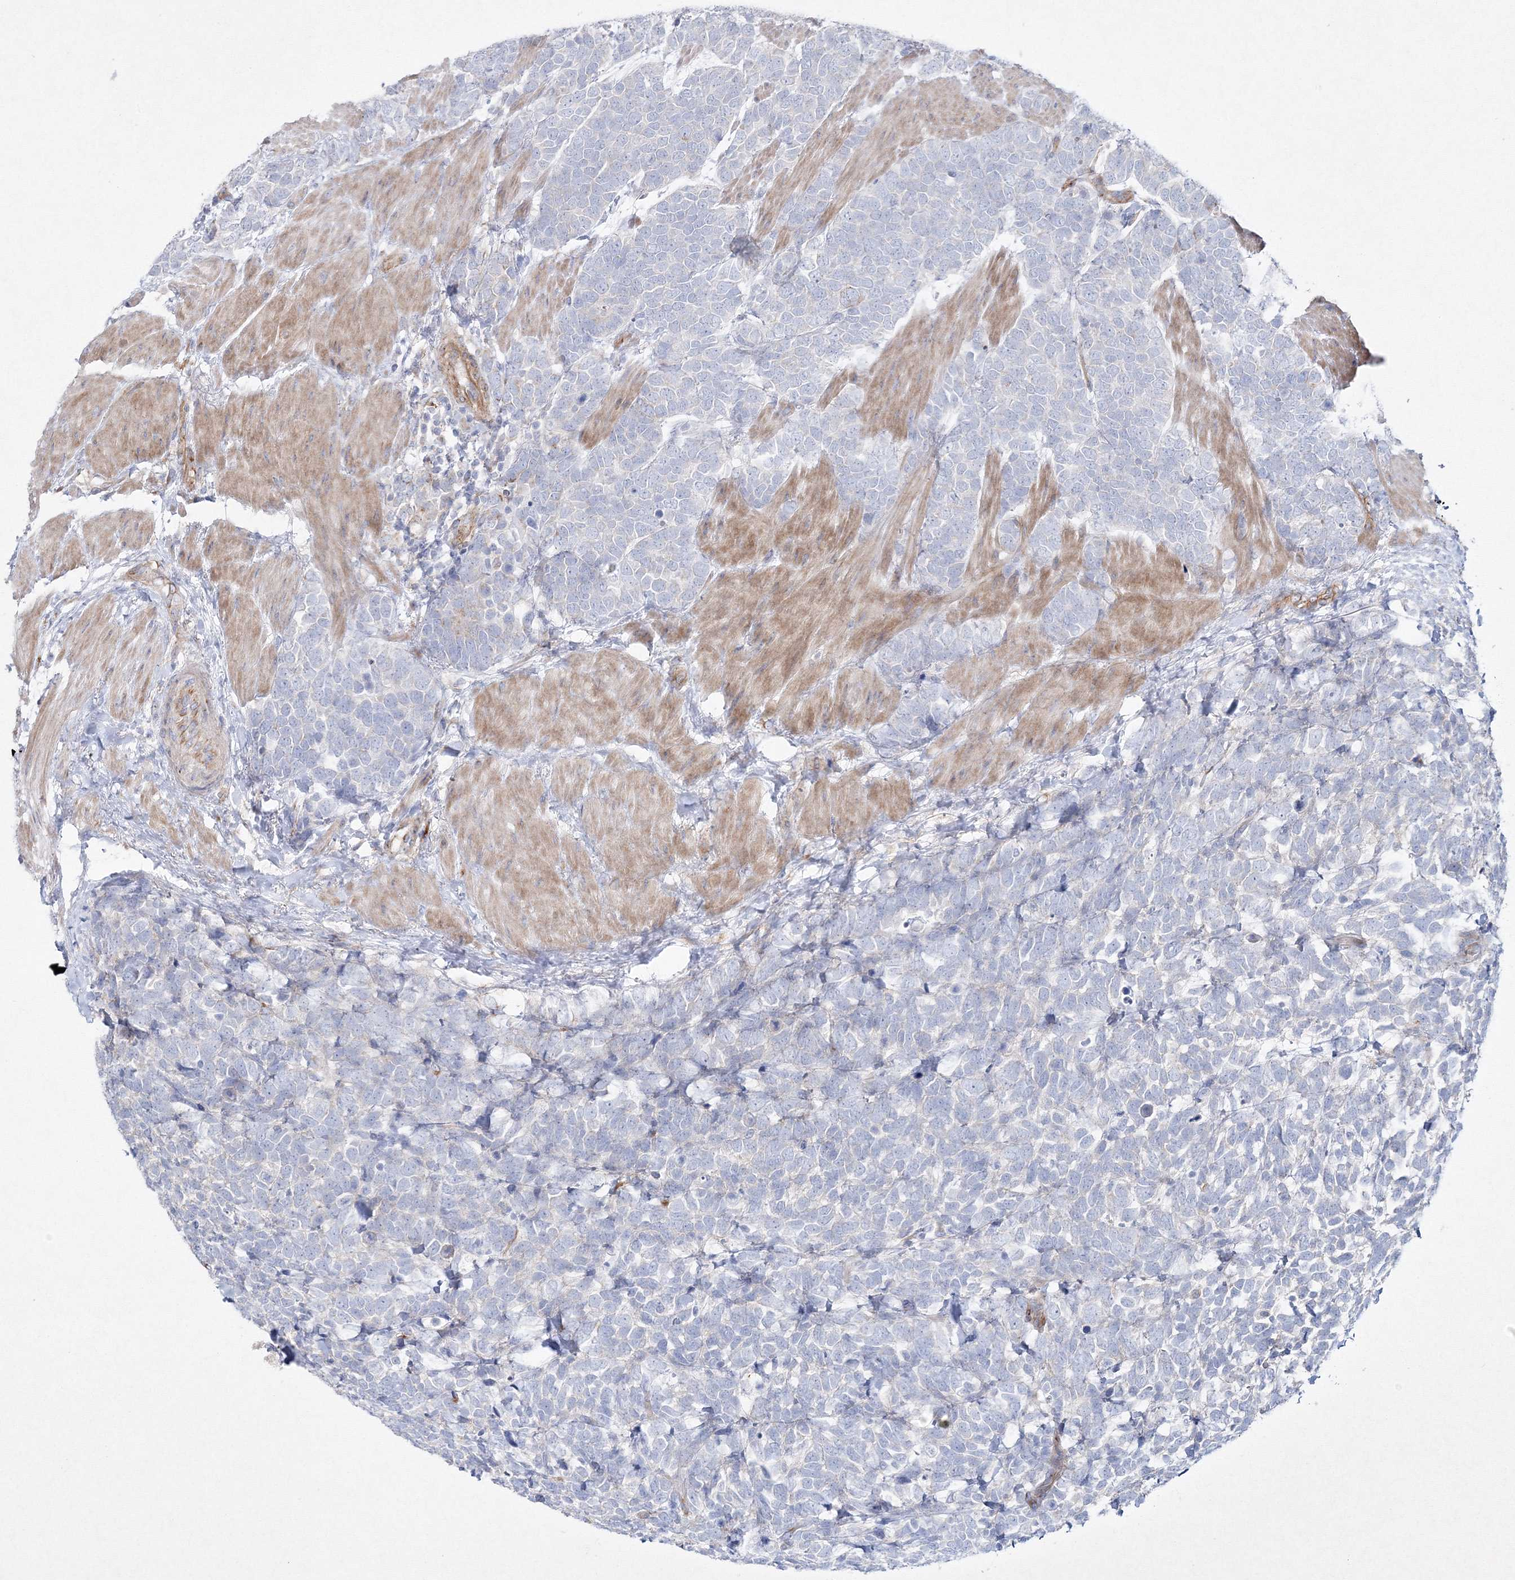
{"staining": {"intensity": "negative", "quantity": "none", "location": "none"}, "tissue": "urothelial cancer", "cell_type": "Tumor cells", "image_type": "cancer", "snomed": [{"axis": "morphology", "description": "Urothelial carcinoma, High grade"}, {"axis": "topography", "description": "Urinary bladder"}], "caption": "A photomicrograph of human urothelial cancer is negative for staining in tumor cells. (Immunohistochemistry, brightfield microscopy, high magnification).", "gene": "NAA40", "patient": {"sex": "female", "age": 82}}